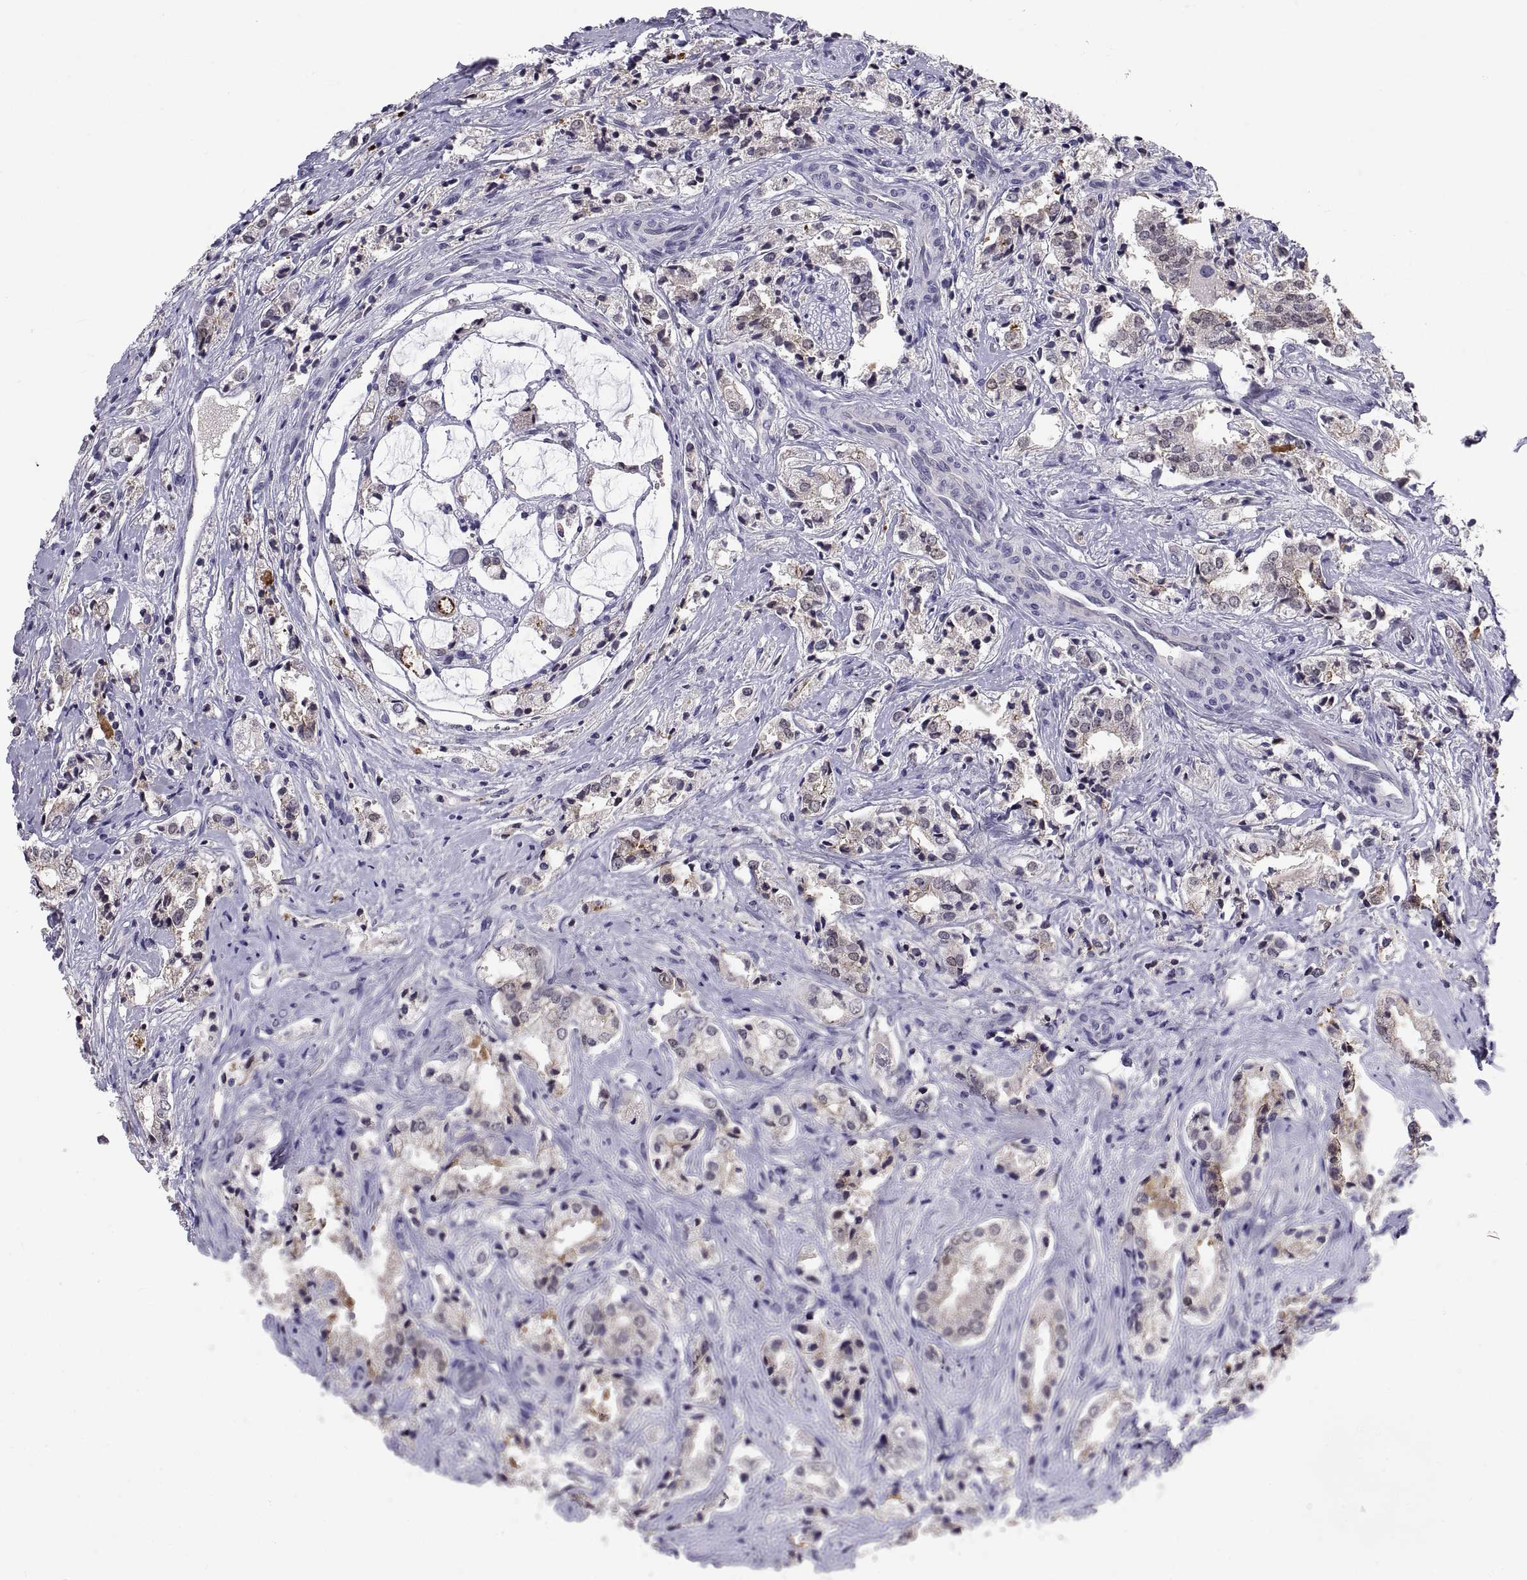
{"staining": {"intensity": "weak", "quantity": "25%-75%", "location": "cytoplasmic/membranous,nuclear"}, "tissue": "prostate cancer", "cell_type": "Tumor cells", "image_type": "cancer", "snomed": [{"axis": "morphology", "description": "Adenocarcinoma, NOS"}, {"axis": "topography", "description": "Prostate"}], "caption": "Tumor cells reveal low levels of weak cytoplasmic/membranous and nuclear positivity in about 25%-75% of cells in human prostate adenocarcinoma.", "gene": "PKP1", "patient": {"sex": "male", "age": 66}}